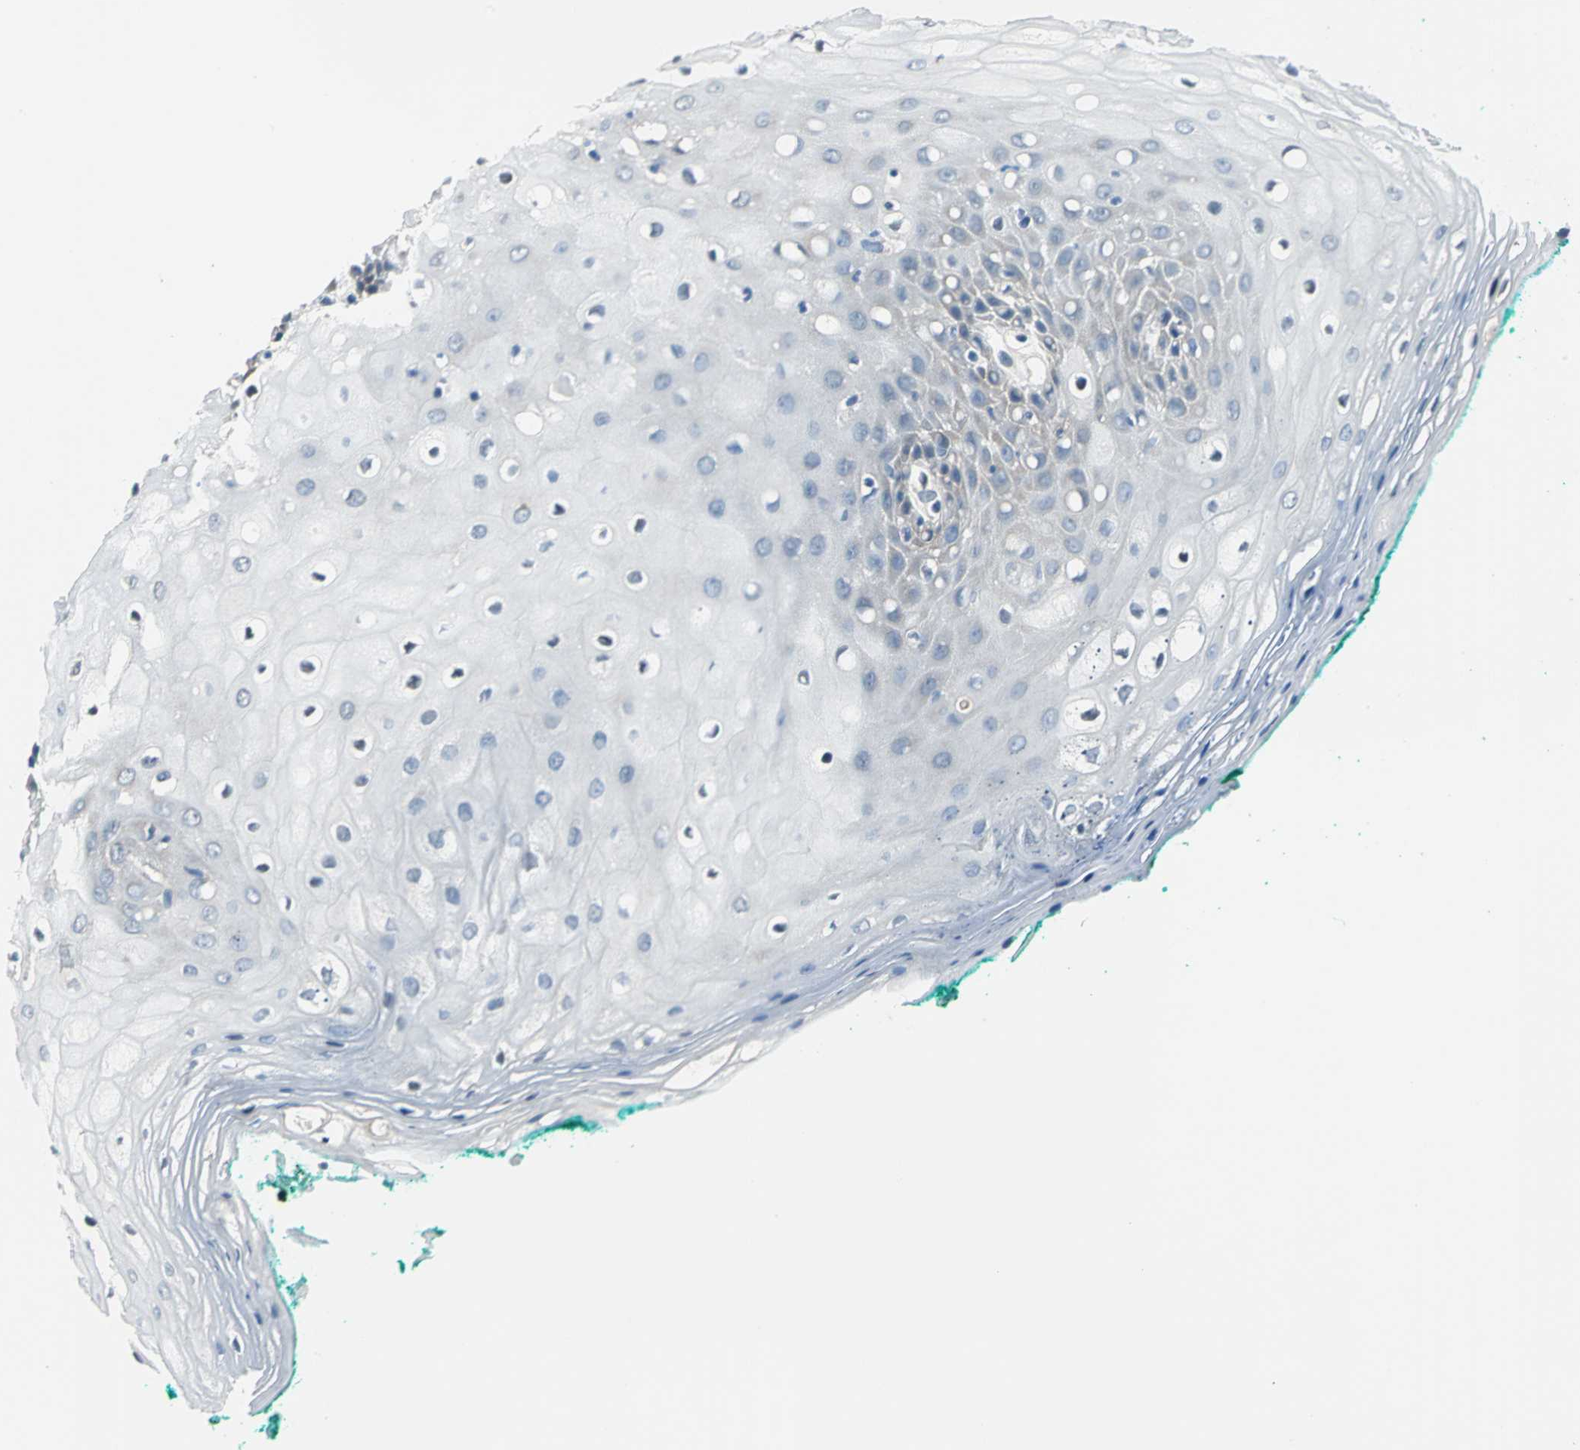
{"staining": {"intensity": "moderate", "quantity": "<25%", "location": "cytoplasmic/membranous"}, "tissue": "oral mucosa", "cell_type": "Squamous epithelial cells", "image_type": "normal", "snomed": [{"axis": "morphology", "description": "Normal tissue, NOS"}, {"axis": "morphology", "description": "Squamous cell carcinoma, NOS"}, {"axis": "topography", "description": "Skeletal muscle"}, {"axis": "topography", "description": "Oral tissue"}, {"axis": "topography", "description": "Head-Neck"}], "caption": "Immunohistochemistry histopathology image of unremarkable oral mucosa stained for a protein (brown), which demonstrates low levels of moderate cytoplasmic/membranous expression in approximately <25% of squamous epithelial cells.", "gene": "ZNF415", "patient": {"sex": "female", "age": 84}}